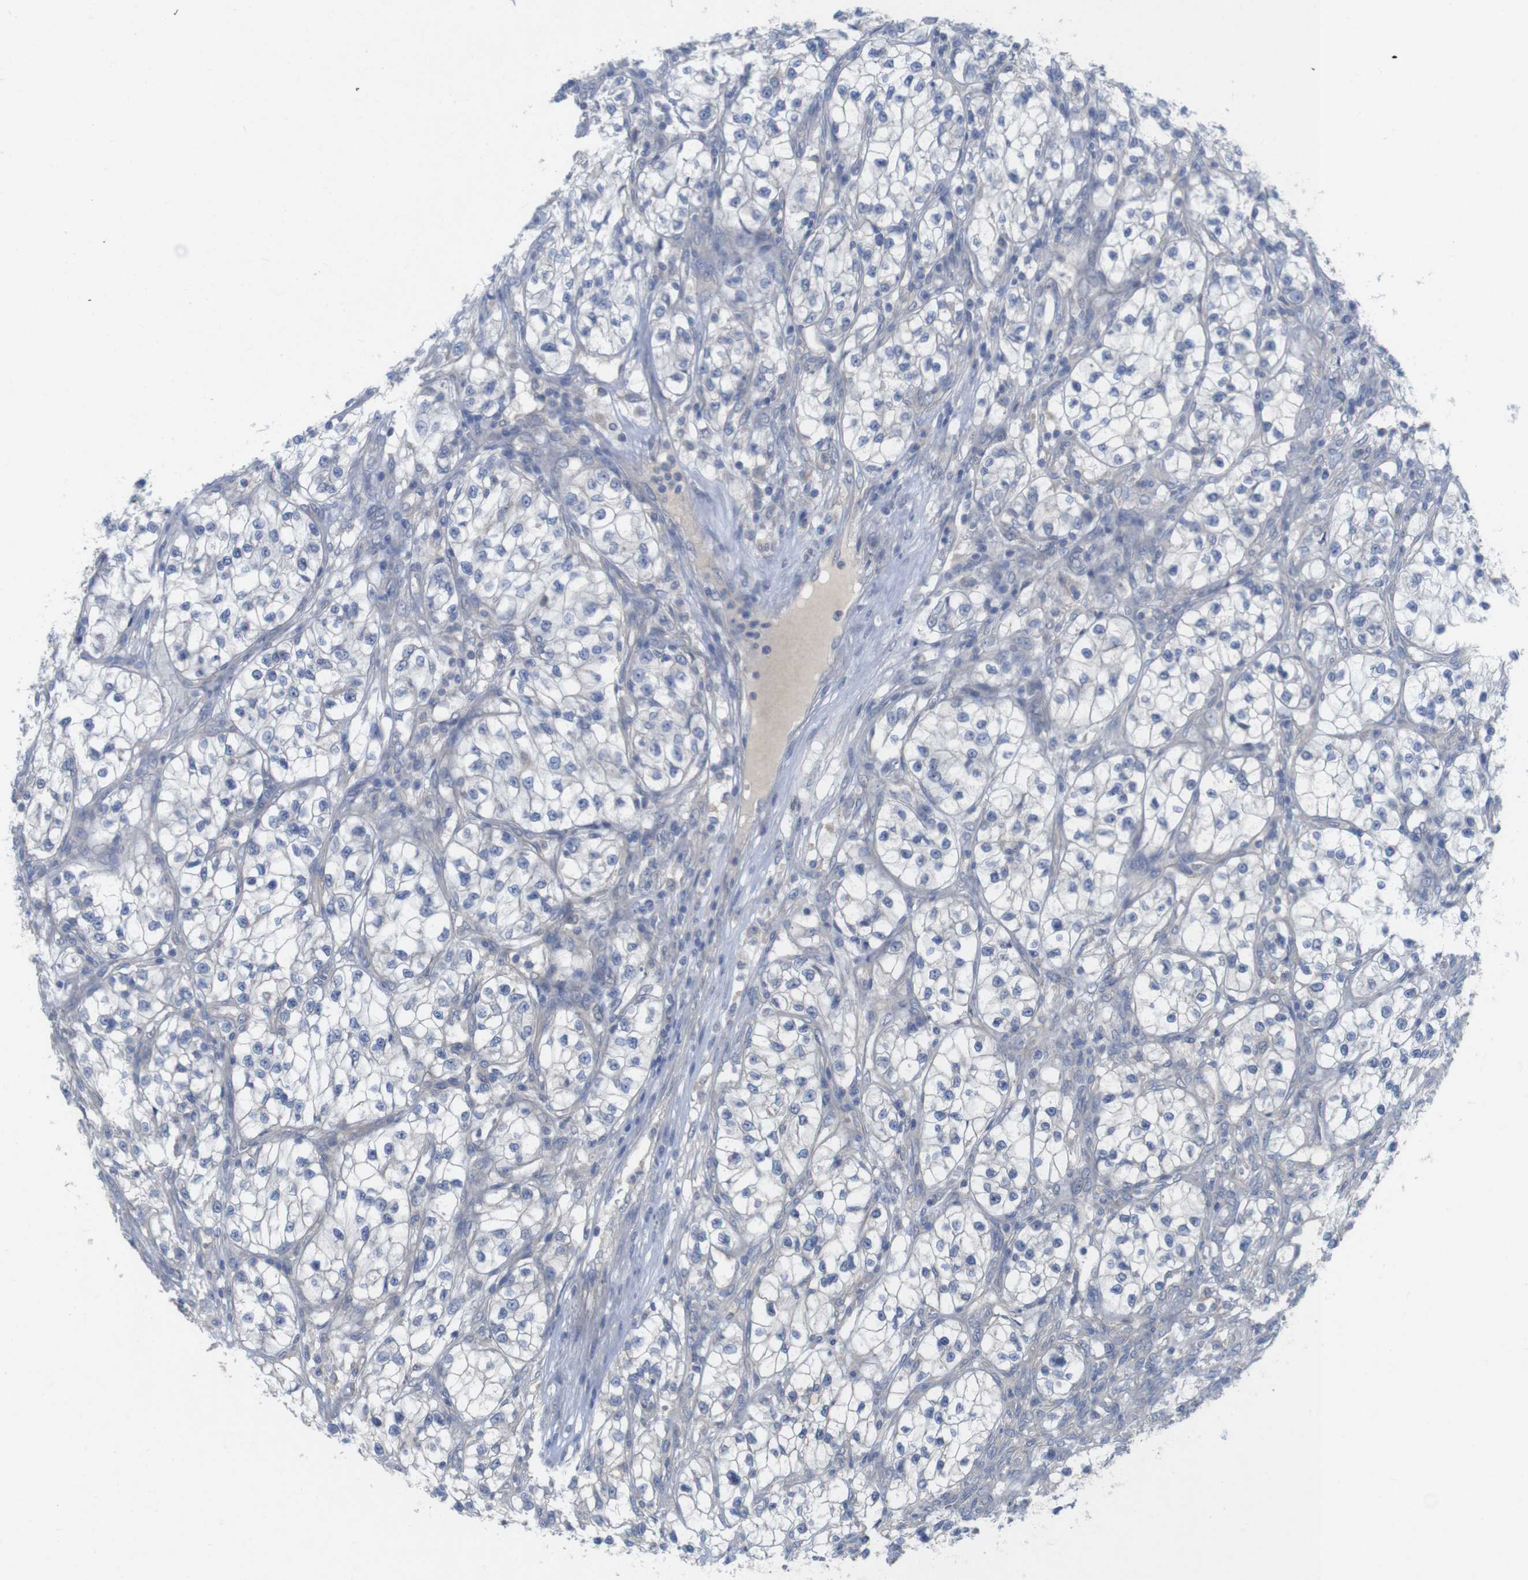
{"staining": {"intensity": "negative", "quantity": "none", "location": "none"}, "tissue": "renal cancer", "cell_type": "Tumor cells", "image_type": "cancer", "snomed": [{"axis": "morphology", "description": "Adenocarcinoma, NOS"}, {"axis": "topography", "description": "Kidney"}], "caption": "Immunohistochemical staining of human renal cancer exhibits no significant positivity in tumor cells.", "gene": "KIDINS220", "patient": {"sex": "female", "age": 57}}